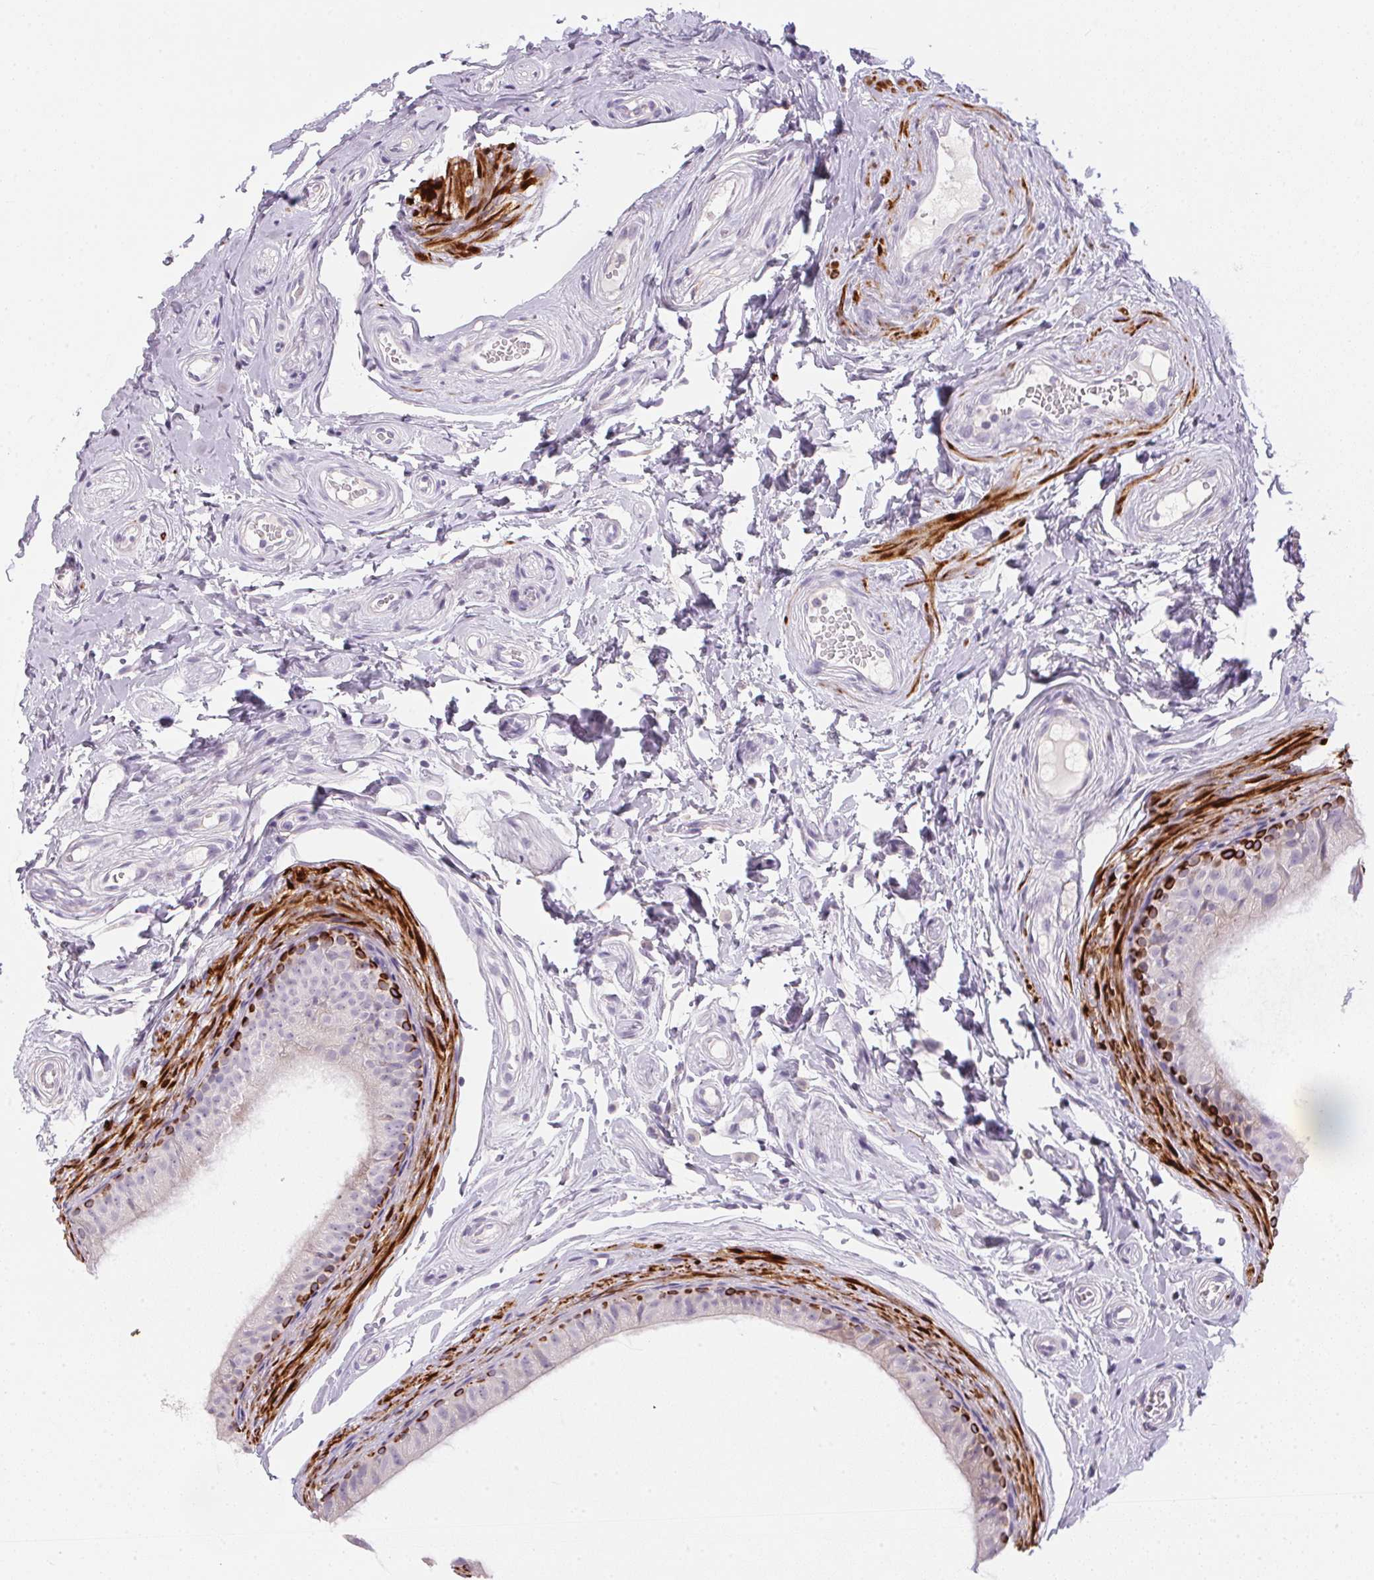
{"staining": {"intensity": "strong", "quantity": "<25%", "location": "cytoplasmic/membranous"}, "tissue": "epididymis", "cell_type": "Glandular cells", "image_type": "normal", "snomed": [{"axis": "morphology", "description": "Normal tissue, NOS"}, {"axis": "topography", "description": "Epididymis"}], "caption": "Immunohistochemistry staining of benign epididymis, which shows medium levels of strong cytoplasmic/membranous expression in approximately <25% of glandular cells indicating strong cytoplasmic/membranous protein expression. The staining was performed using DAB (3,3'-diaminobenzidine) (brown) for protein detection and nuclei were counterstained in hematoxylin (blue).", "gene": "ECPAS", "patient": {"sex": "male", "age": 45}}